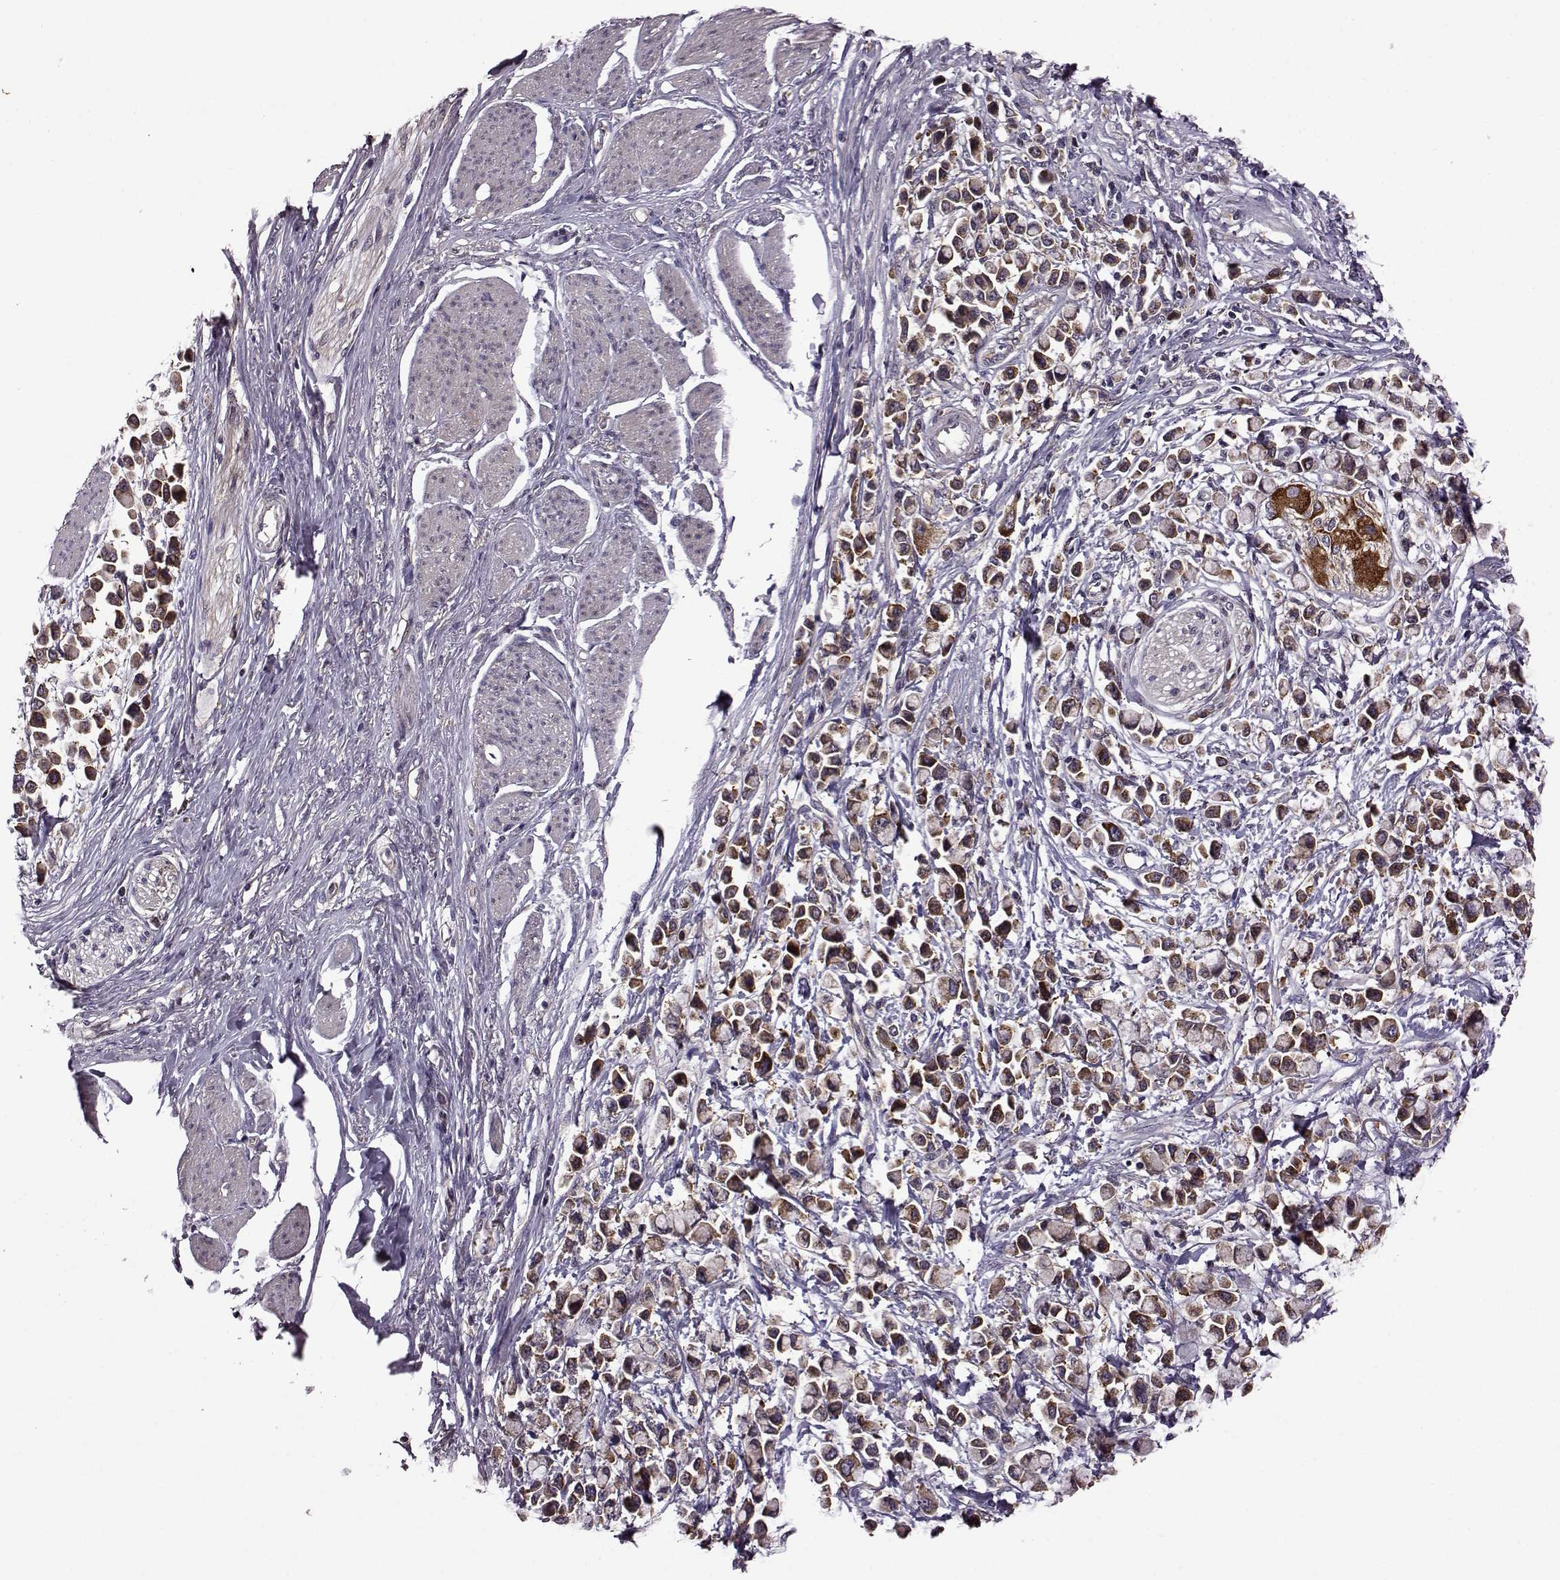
{"staining": {"intensity": "moderate", "quantity": ">75%", "location": "cytoplasmic/membranous"}, "tissue": "stomach cancer", "cell_type": "Tumor cells", "image_type": "cancer", "snomed": [{"axis": "morphology", "description": "Adenocarcinoma, NOS"}, {"axis": "topography", "description": "Stomach"}], "caption": "A brown stain shows moderate cytoplasmic/membranous staining of a protein in stomach cancer (adenocarcinoma) tumor cells. The staining is performed using DAB brown chromogen to label protein expression. The nuclei are counter-stained blue using hematoxylin.", "gene": "URI1", "patient": {"sex": "female", "age": 81}}